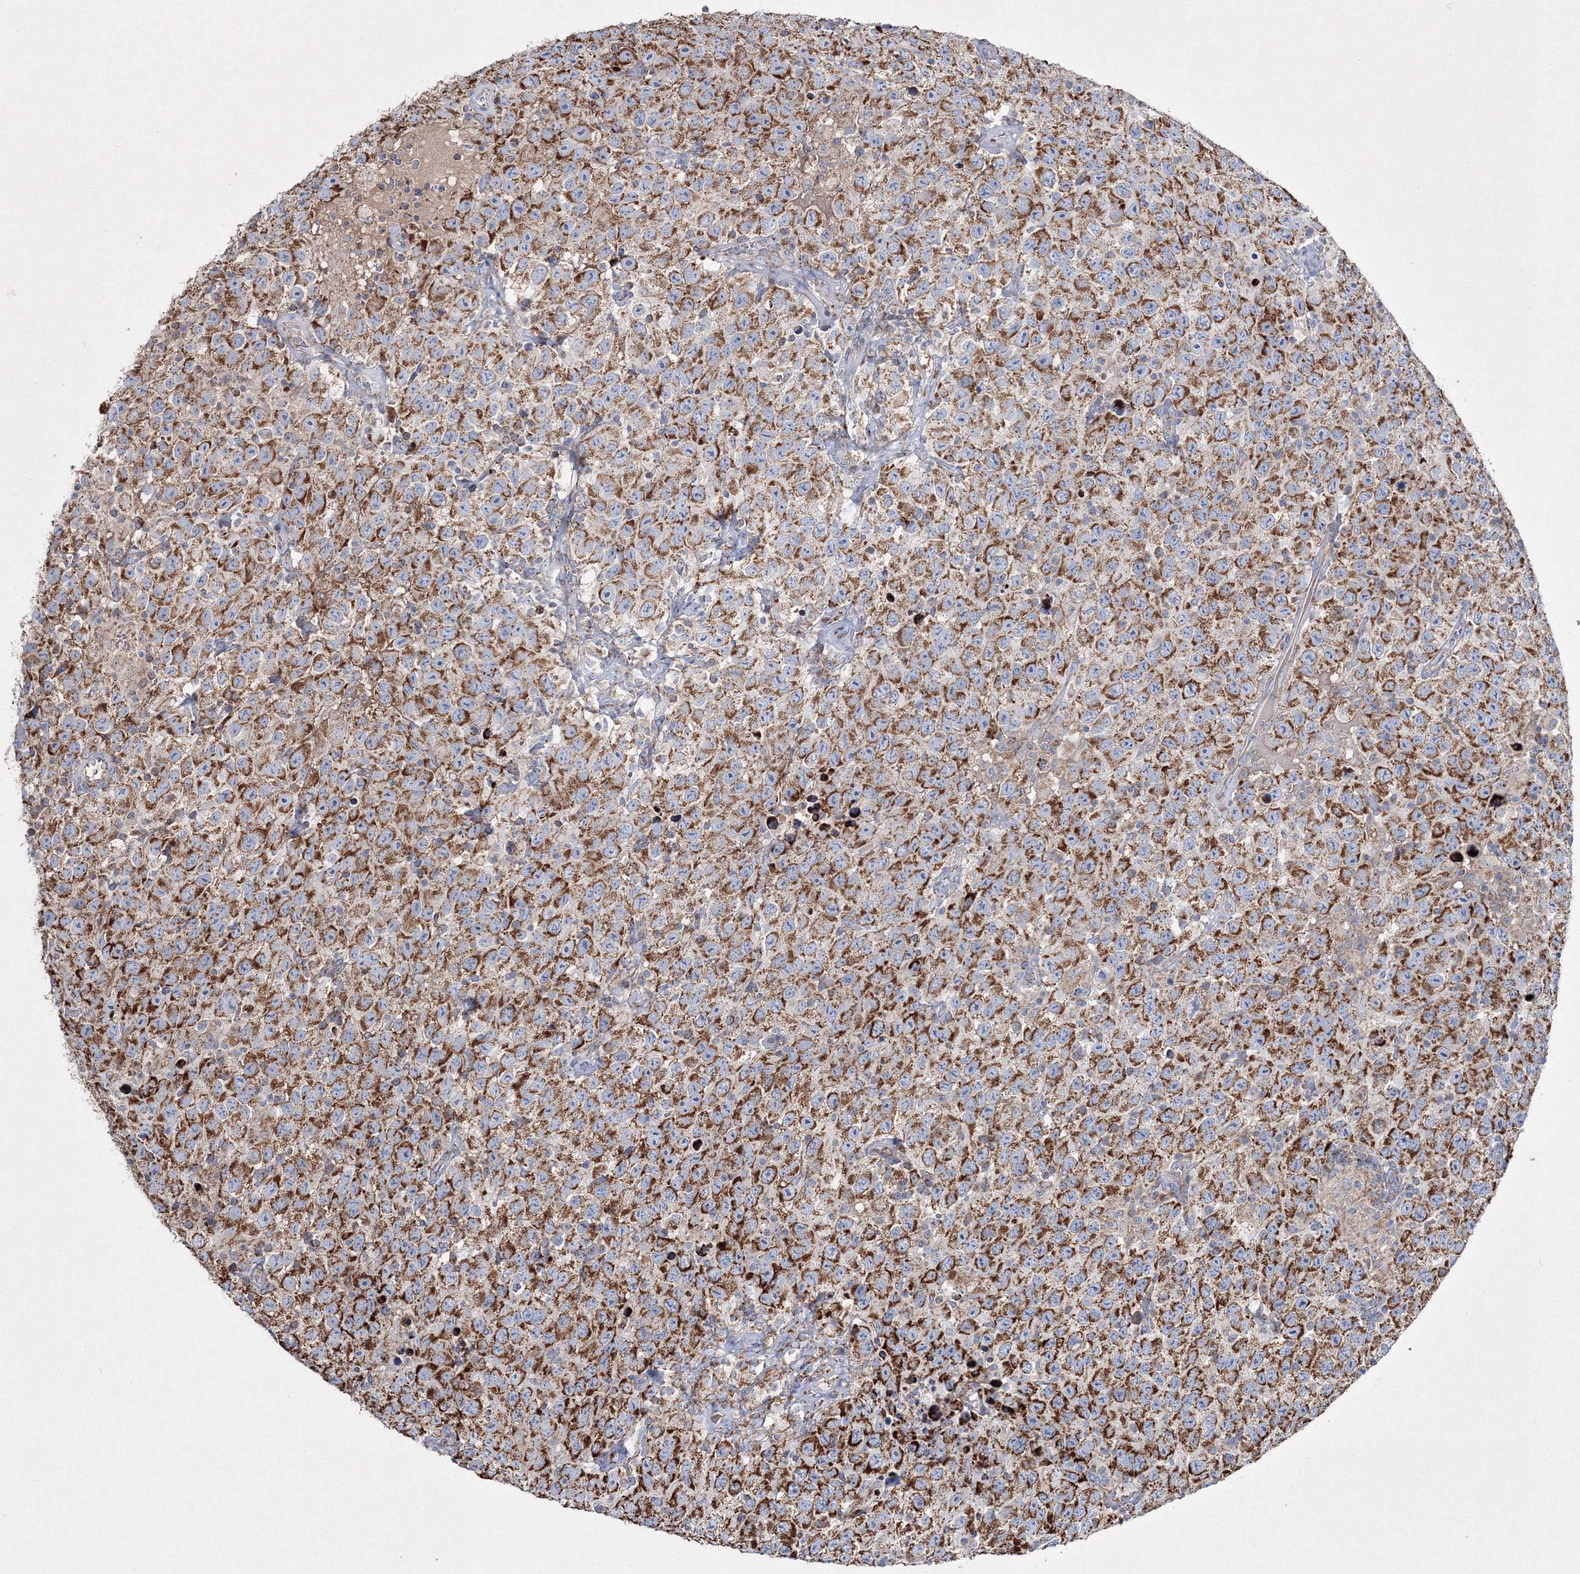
{"staining": {"intensity": "moderate", "quantity": ">75%", "location": "cytoplasmic/membranous"}, "tissue": "testis cancer", "cell_type": "Tumor cells", "image_type": "cancer", "snomed": [{"axis": "morphology", "description": "Seminoma, NOS"}, {"axis": "topography", "description": "Testis"}], "caption": "Immunohistochemistry (IHC) of testis cancer (seminoma) displays medium levels of moderate cytoplasmic/membranous expression in approximately >75% of tumor cells. (DAB IHC with brightfield microscopy, high magnification).", "gene": "IGSF9", "patient": {"sex": "male", "age": 41}}